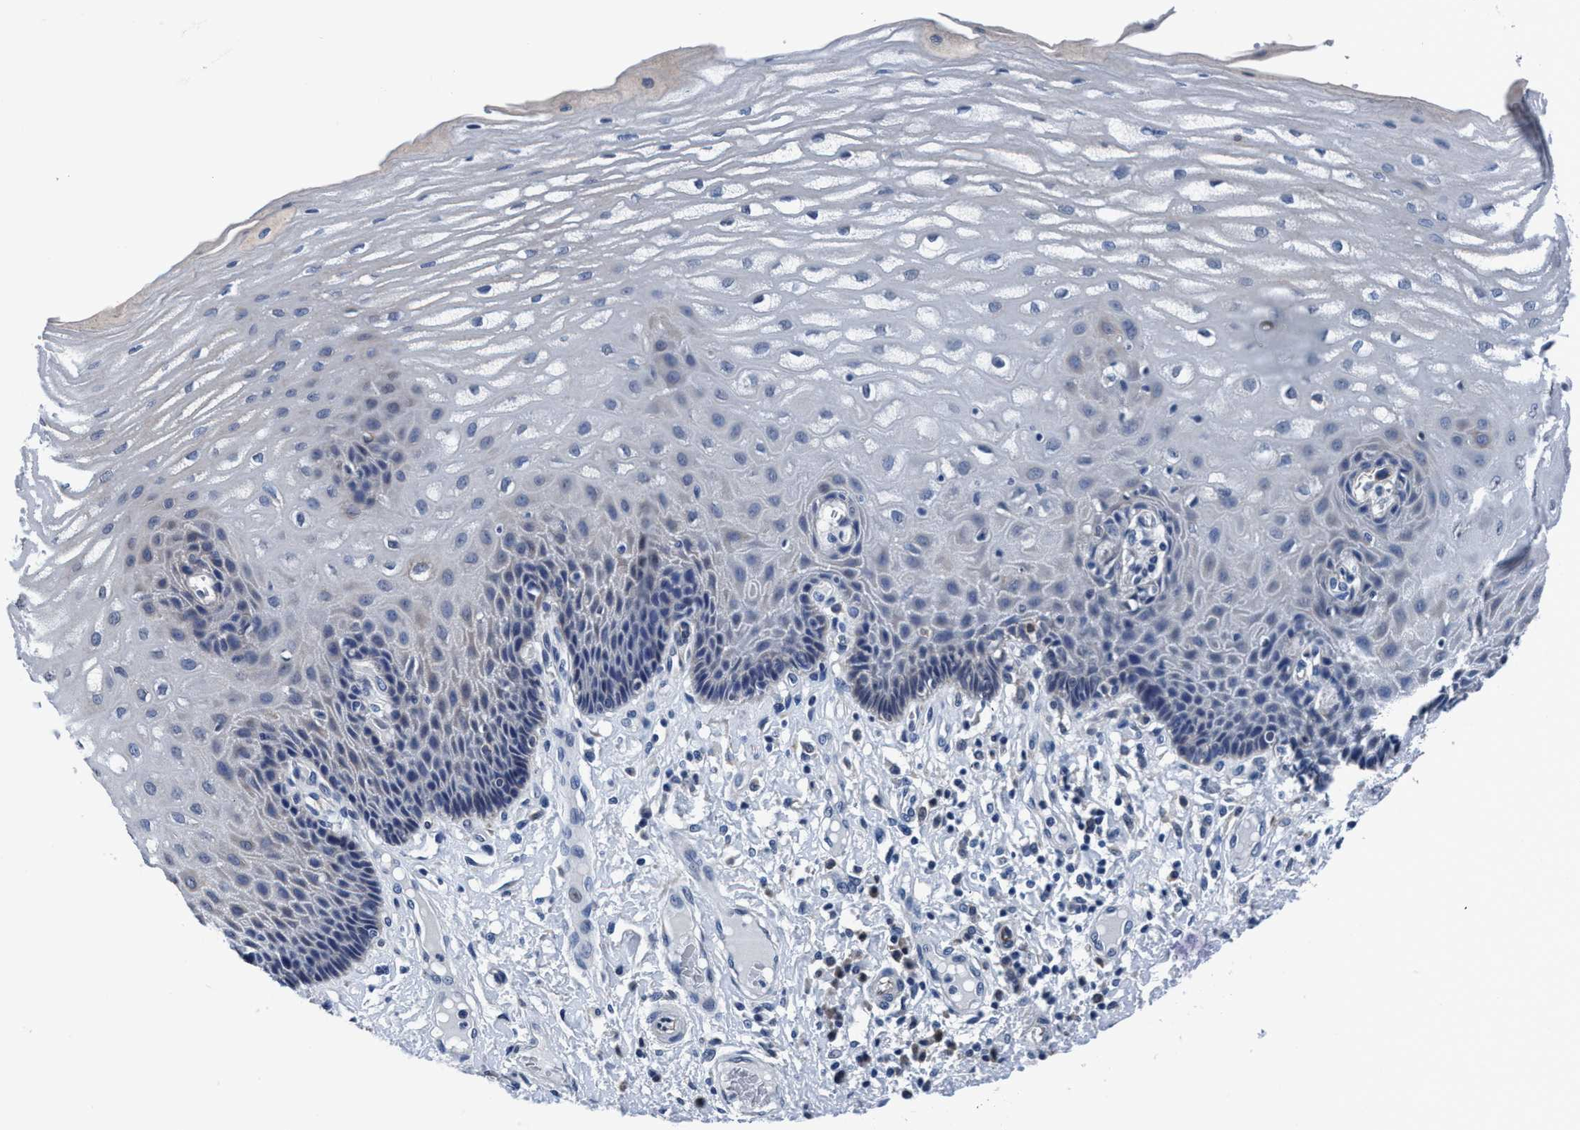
{"staining": {"intensity": "weak", "quantity": "<25%", "location": "cytoplasmic/membranous"}, "tissue": "esophagus", "cell_type": "Squamous epithelial cells", "image_type": "normal", "snomed": [{"axis": "morphology", "description": "Normal tissue, NOS"}, {"axis": "topography", "description": "Esophagus"}], "caption": "Immunohistochemical staining of normal esophagus demonstrates no significant positivity in squamous epithelial cells.", "gene": "TMEM94", "patient": {"sex": "male", "age": 54}}